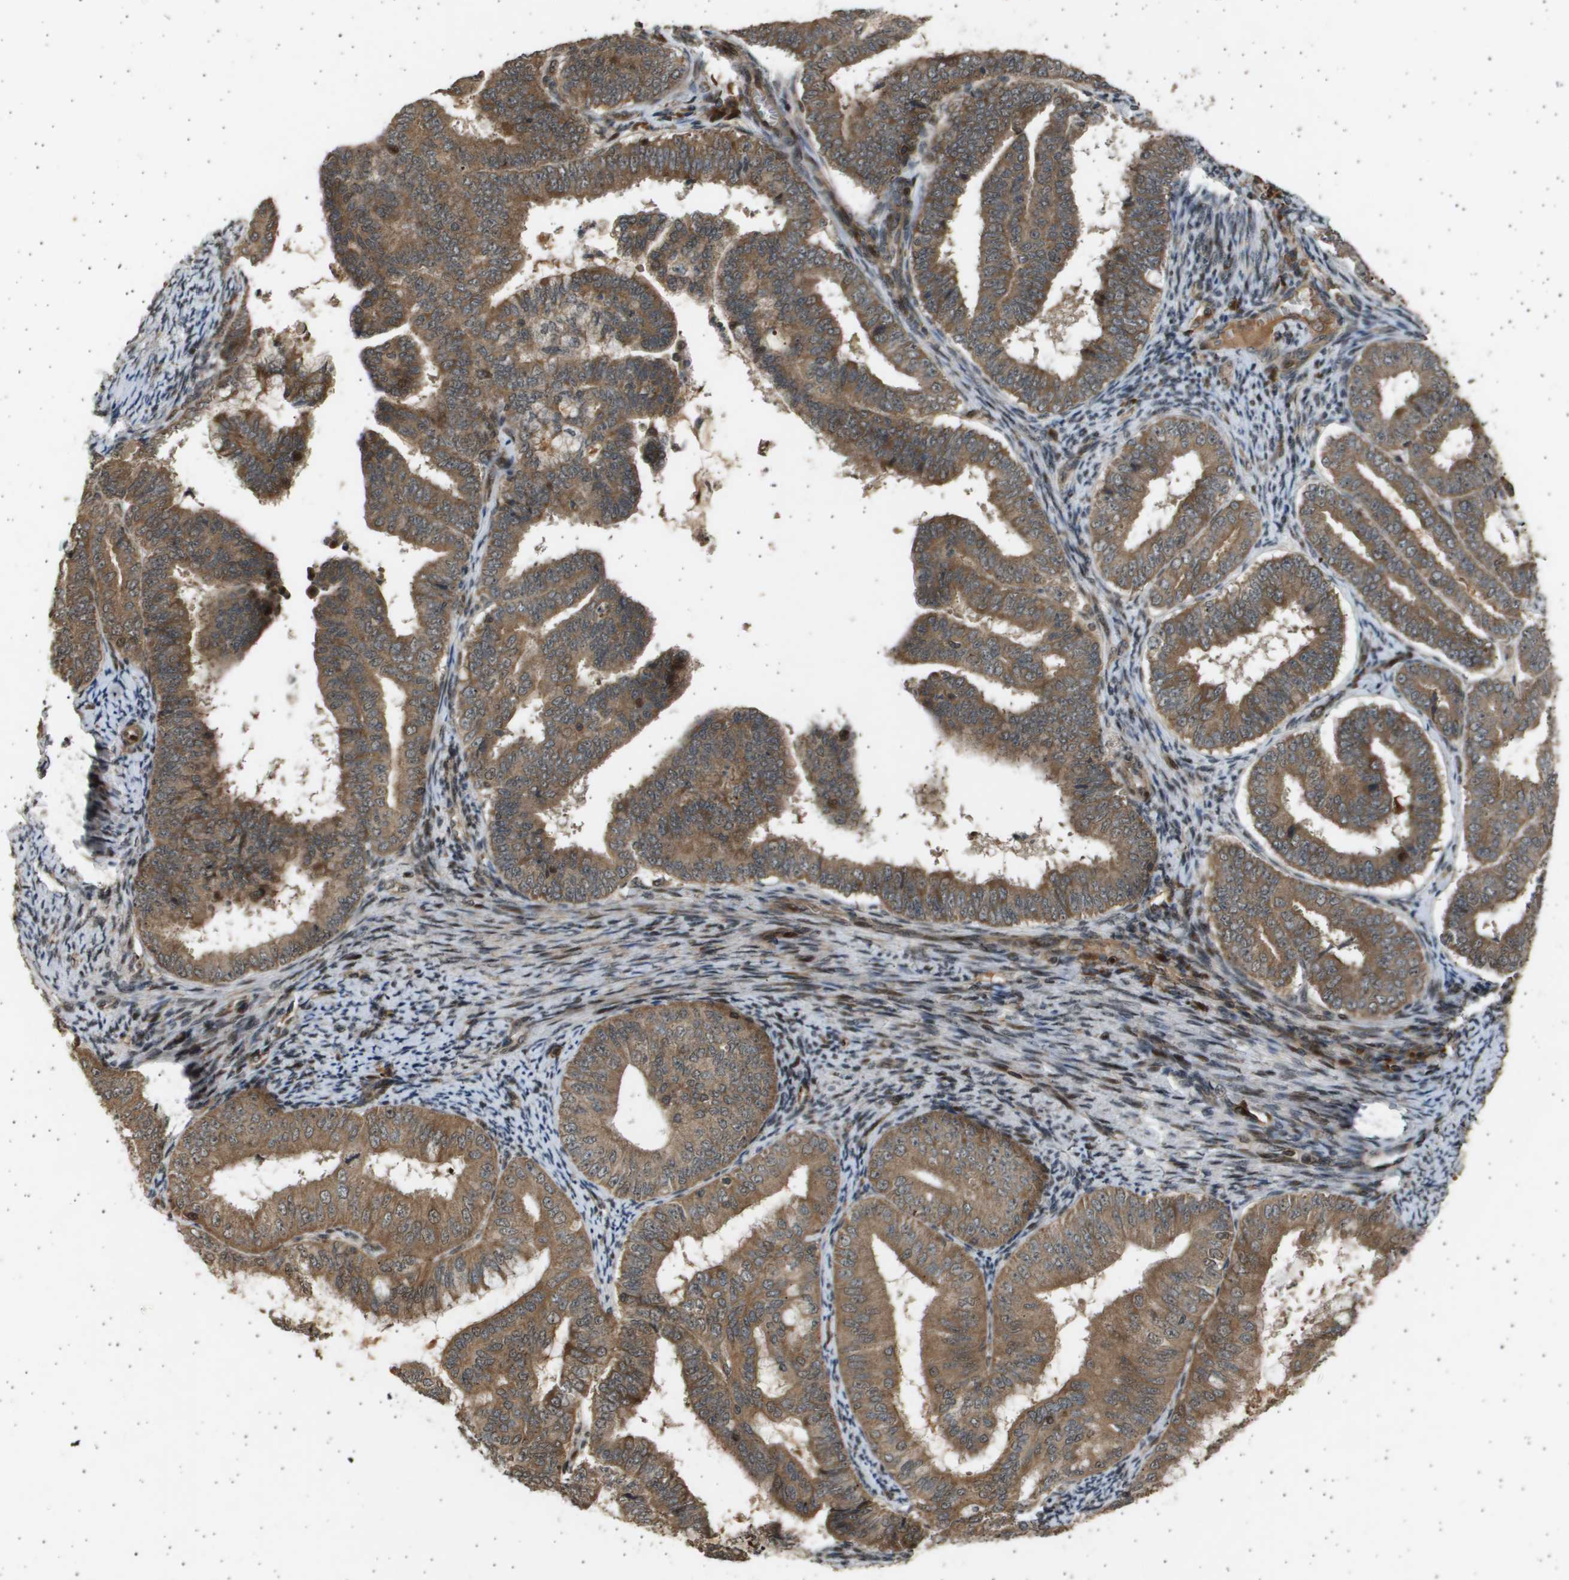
{"staining": {"intensity": "moderate", "quantity": ">75%", "location": "cytoplasmic/membranous"}, "tissue": "endometrial cancer", "cell_type": "Tumor cells", "image_type": "cancer", "snomed": [{"axis": "morphology", "description": "Adenocarcinoma, NOS"}, {"axis": "topography", "description": "Endometrium"}], "caption": "This image displays IHC staining of human endometrial cancer (adenocarcinoma), with medium moderate cytoplasmic/membranous positivity in about >75% of tumor cells.", "gene": "TNRC6A", "patient": {"sex": "female", "age": 63}}